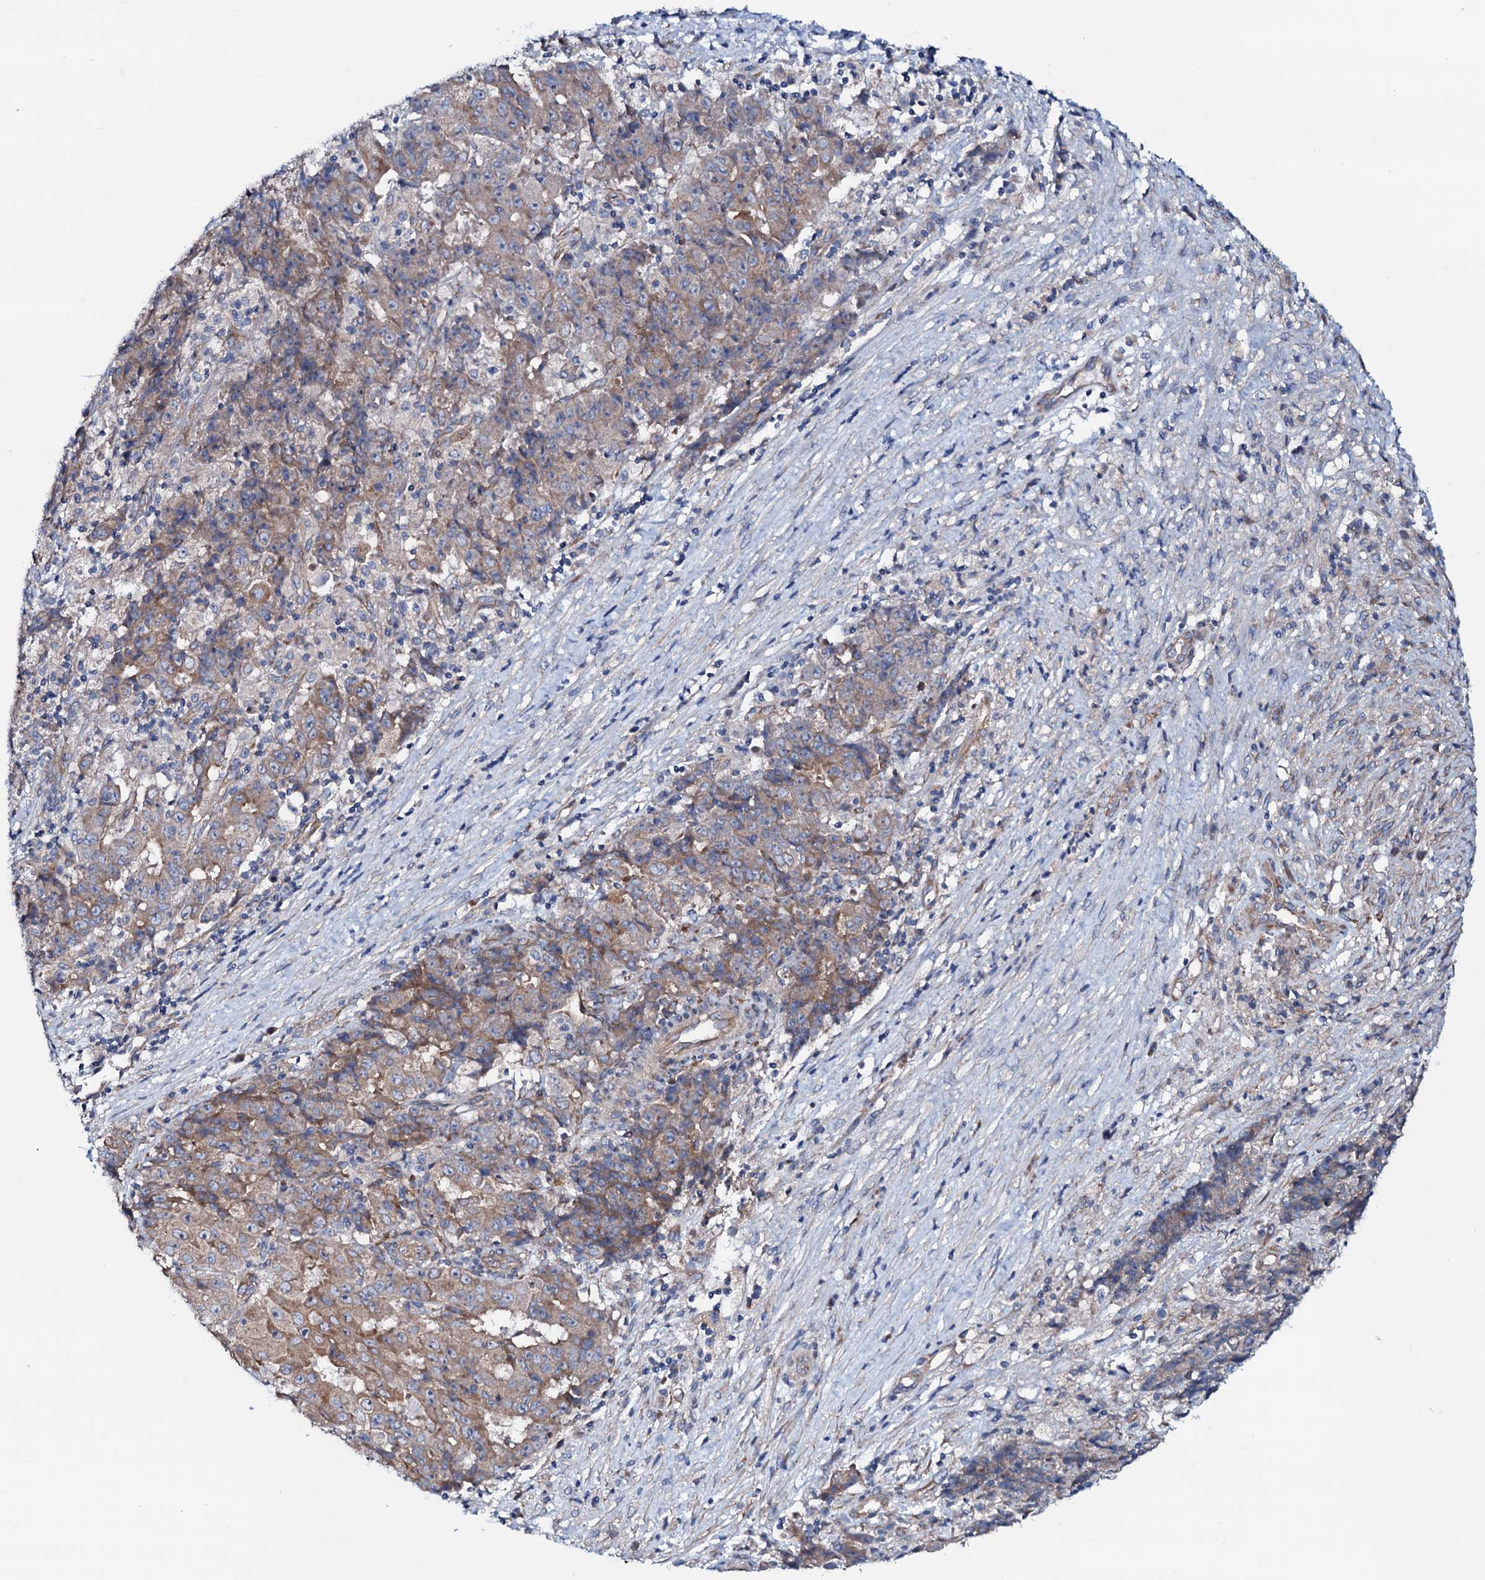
{"staining": {"intensity": "moderate", "quantity": "25%-75%", "location": "cytoplasmic/membranous"}, "tissue": "ovarian cancer", "cell_type": "Tumor cells", "image_type": "cancer", "snomed": [{"axis": "morphology", "description": "Carcinoma, endometroid"}, {"axis": "topography", "description": "Ovary"}], "caption": "Brown immunohistochemical staining in ovarian endometroid carcinoma reveals moderate cytoplasmic/membranous positivity in about 25%-75% of tumor cells.", "gene": "STARD13", "patient": {"sex": "female", "age": 42}}